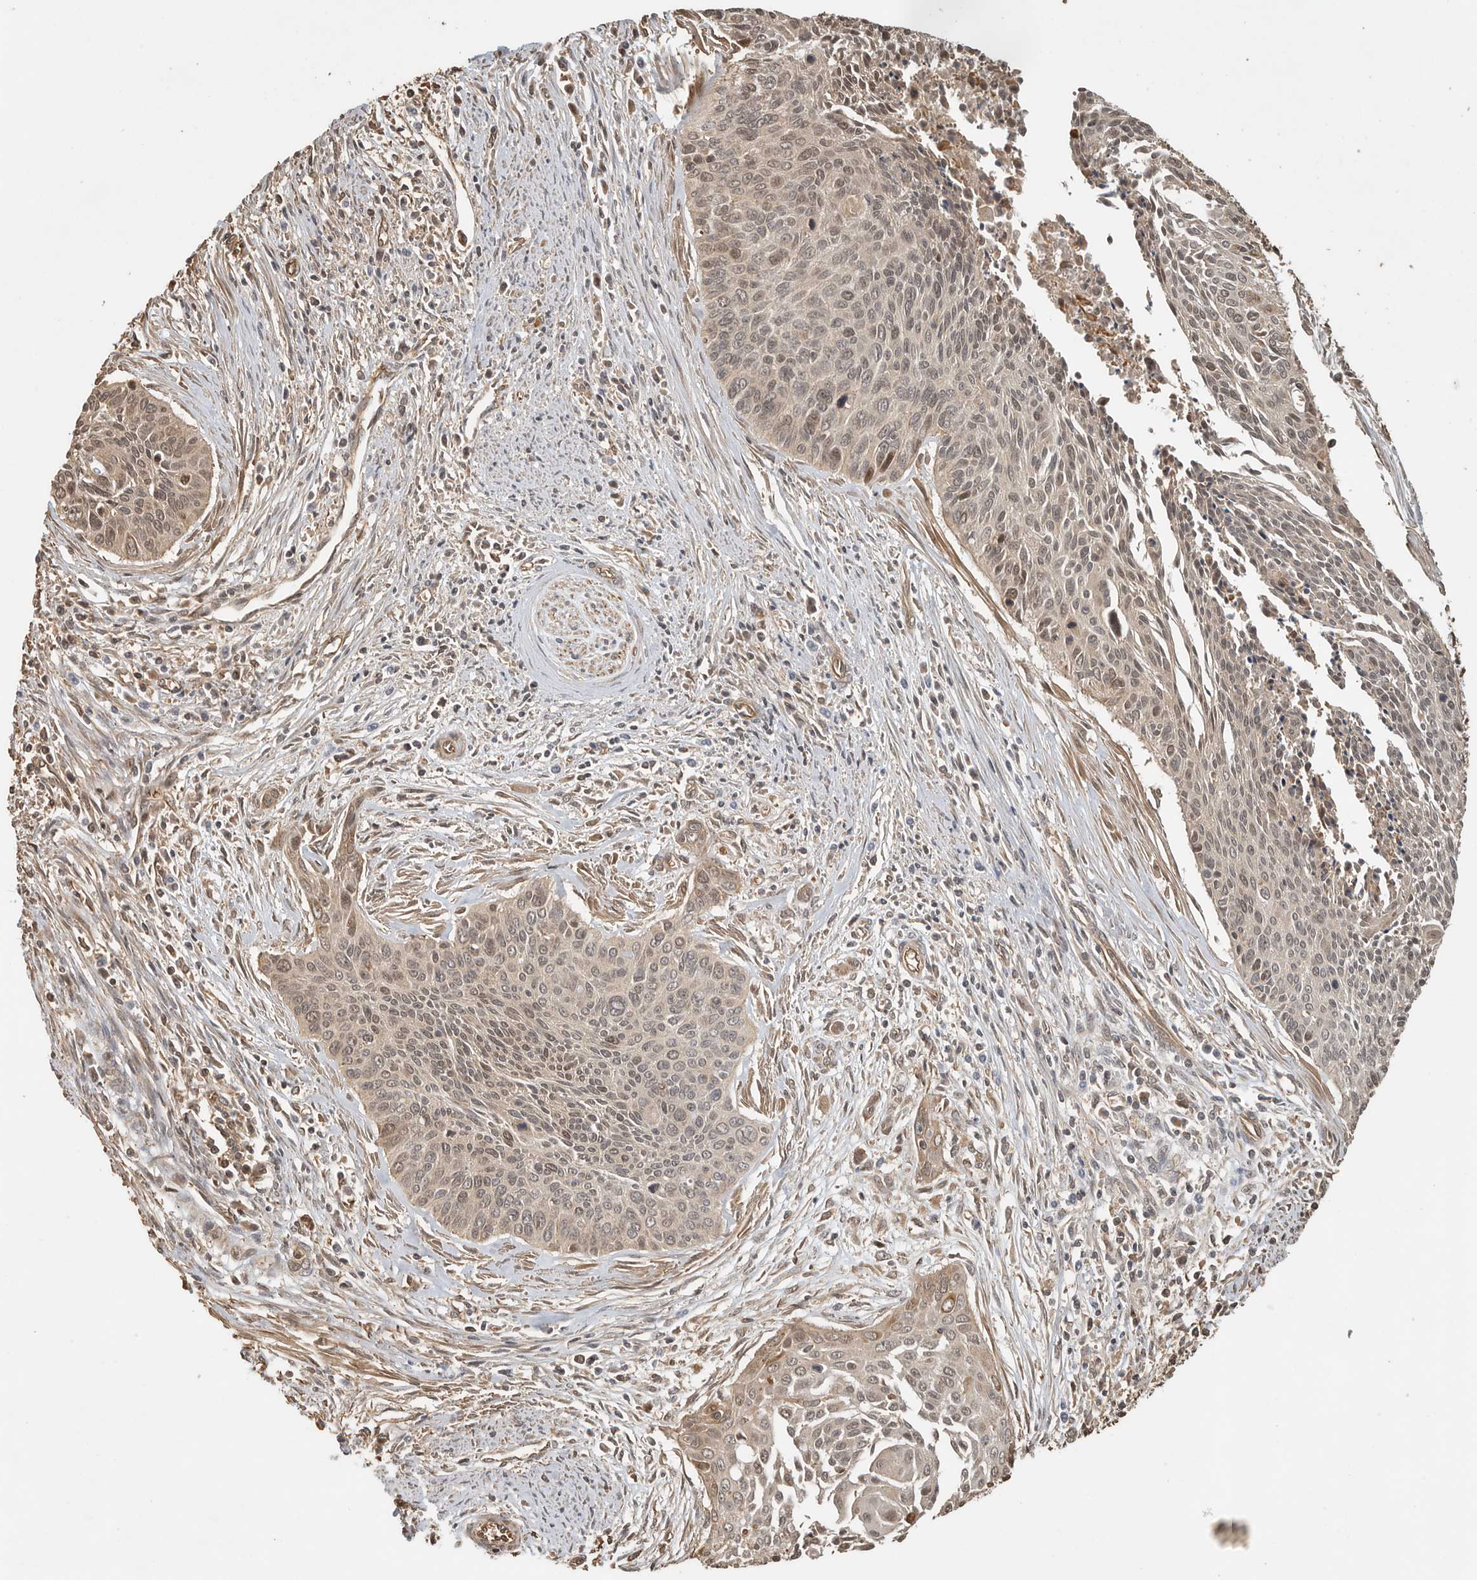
{"staining": {"intensity": "moderate", "quantity": "25%-75%", "location": "cytoplasmic/membranous,nuclear"}, "tissue": "cervical cancer", "cell_type": "Tumor cells", "image_type": "cancer", "snomed": [{"axis": "morphology", "description": "Squamous cell carcinoma, NOS"}, {"axis": "topography", "description": "Cervix"}], "caption": "Immunohistochemical staining of cervical cancer (squamous cell carcinoma) demonstrates moderate cytoplasmic/membranous and nuclear protein positivity in about 25%-75% of tumor cells.", "gene": "OTUD6B", "patient": {"sex": "female", "age": 55}}